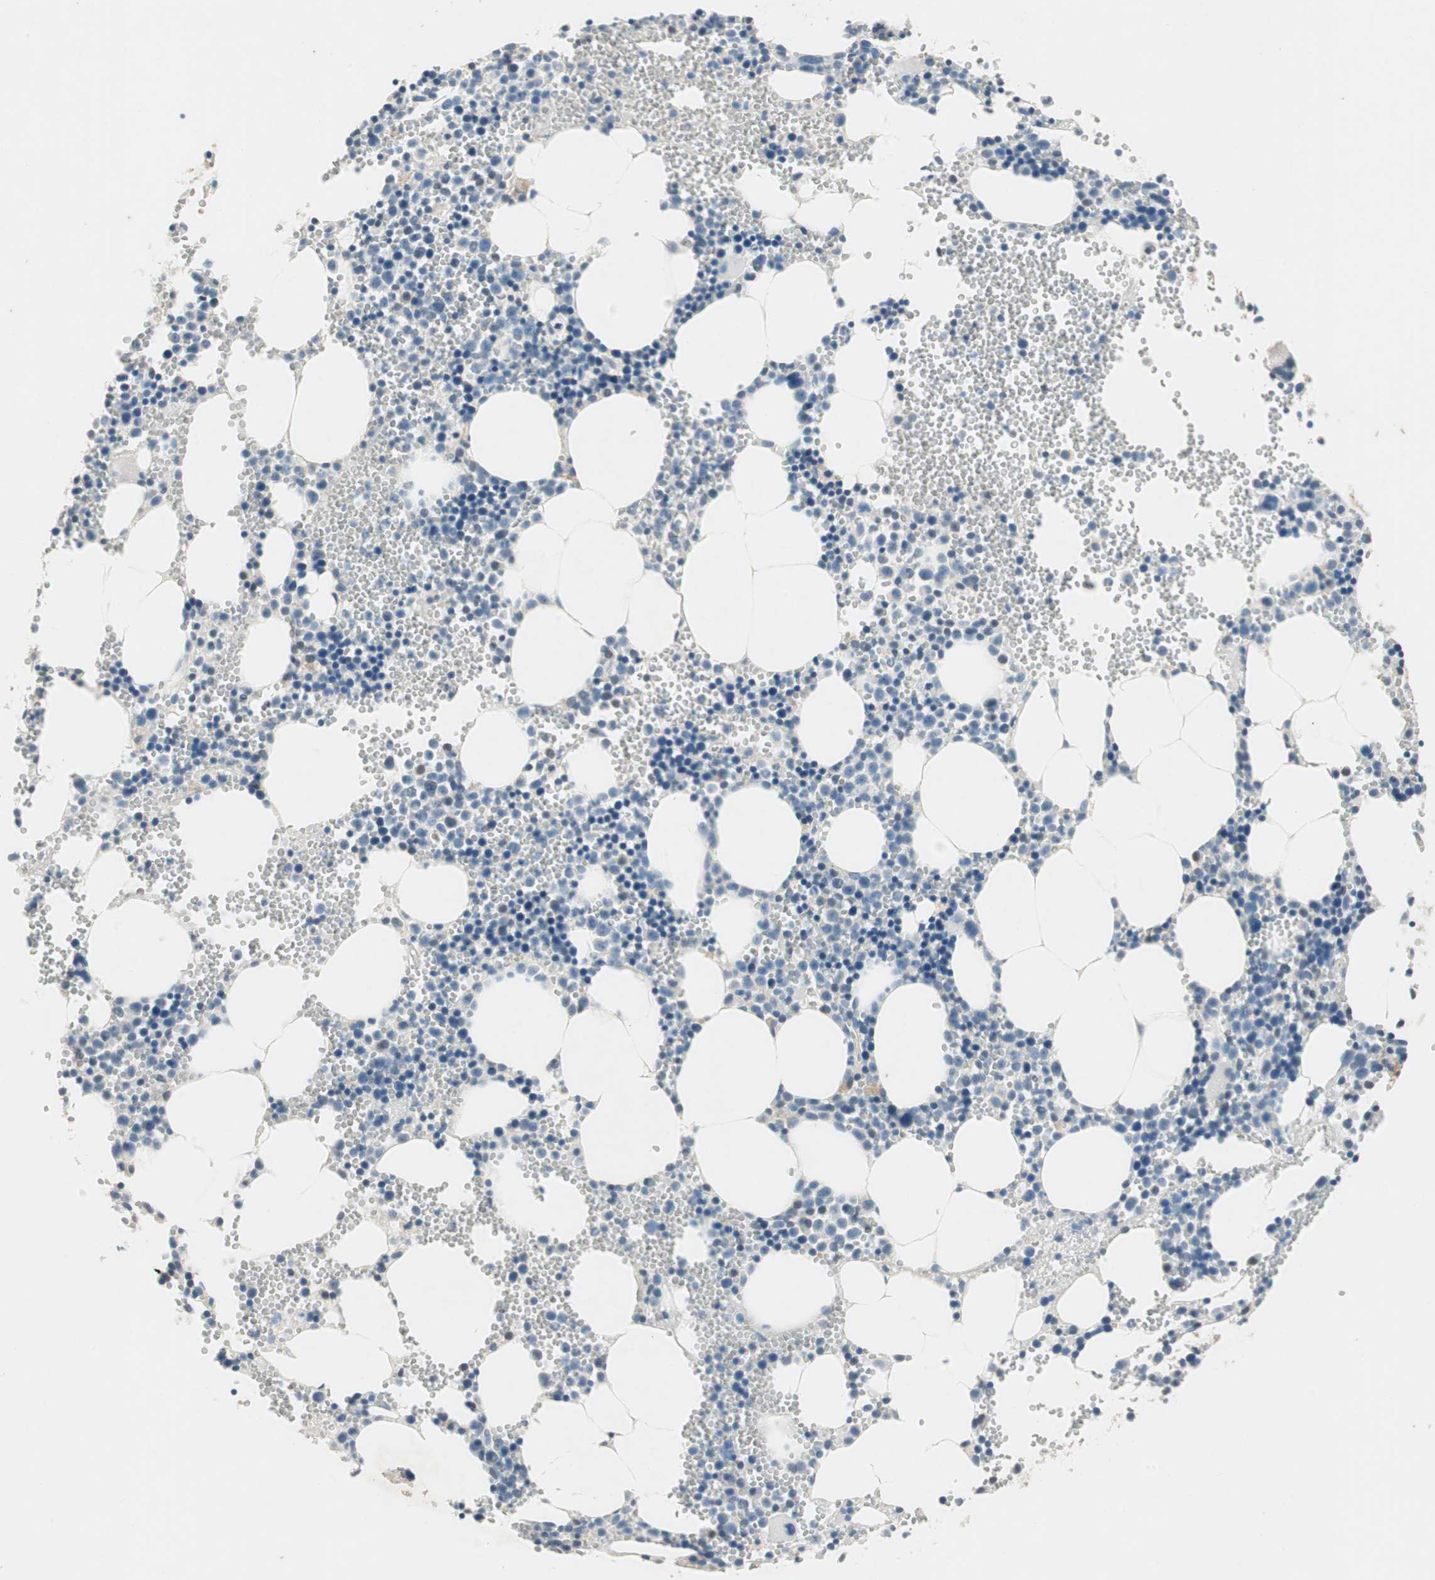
{"staining": {"intensity": "negative", "quantity": "none", "location": "none"}, "tissue": "bone marrow", "cell_type": "Hematopoietic cells", "image_type": "normal", "snomed": [{"axis": "morphology", "description": "Normal tissue, NOS"}, {"axis": "morphology", "description": "Inflammation, NOS"}, {"axis": "topography", "description": "Bone marrow"}], "caption": "This photomicrograph is of normal bone marrow stained with immunohistochemistry to label a protein in brown with the nuclei are counter-stained blue. There is no positivity in hematopoietic cells. The staining was performed using DAB to visualize the protein expression in brown, while the nuclei were stained in blue with hematoxylin (Magnification: 20x).", "gene": "SERPINB5", "patient": {"sex": "male", "age": 42}}